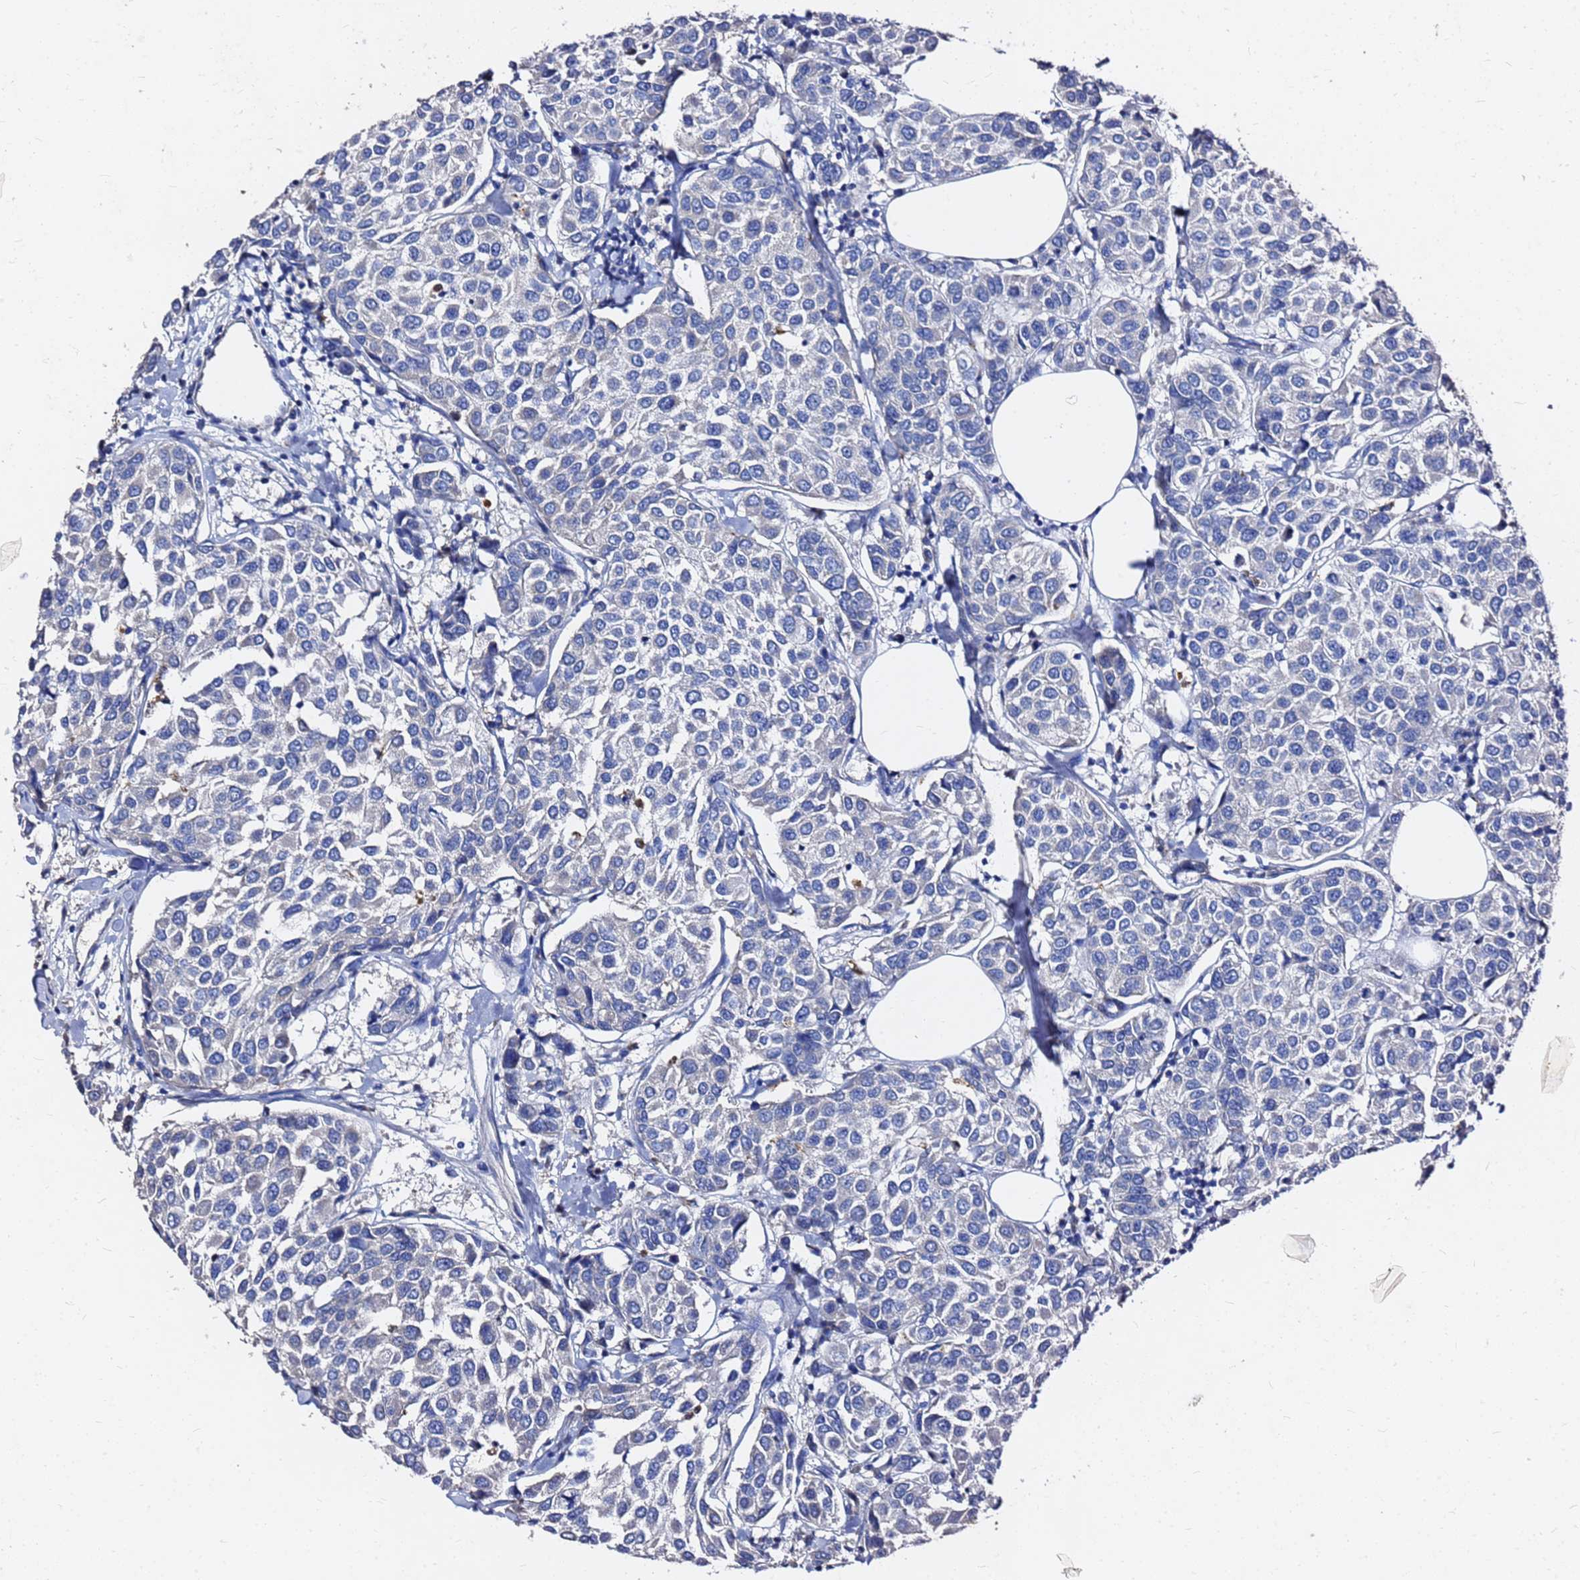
{"staining": {"intensity": "negative", "quantity": "none", "location": "none"}, "tissue": "breast cancer", "cell_type": "Tumor cells", "image_type": "cancer", "snomed": [{"axis": "morphology", "description": "Duct carcinoma"}, {"axis": "topography", "description": "Breast"}], "caption": "The micrograph shows no staining of tumor cells in breast cancer (intraductal carcinoma).", "gene": "FAM183A", "patient": {"sex": "female", "age": 55}}